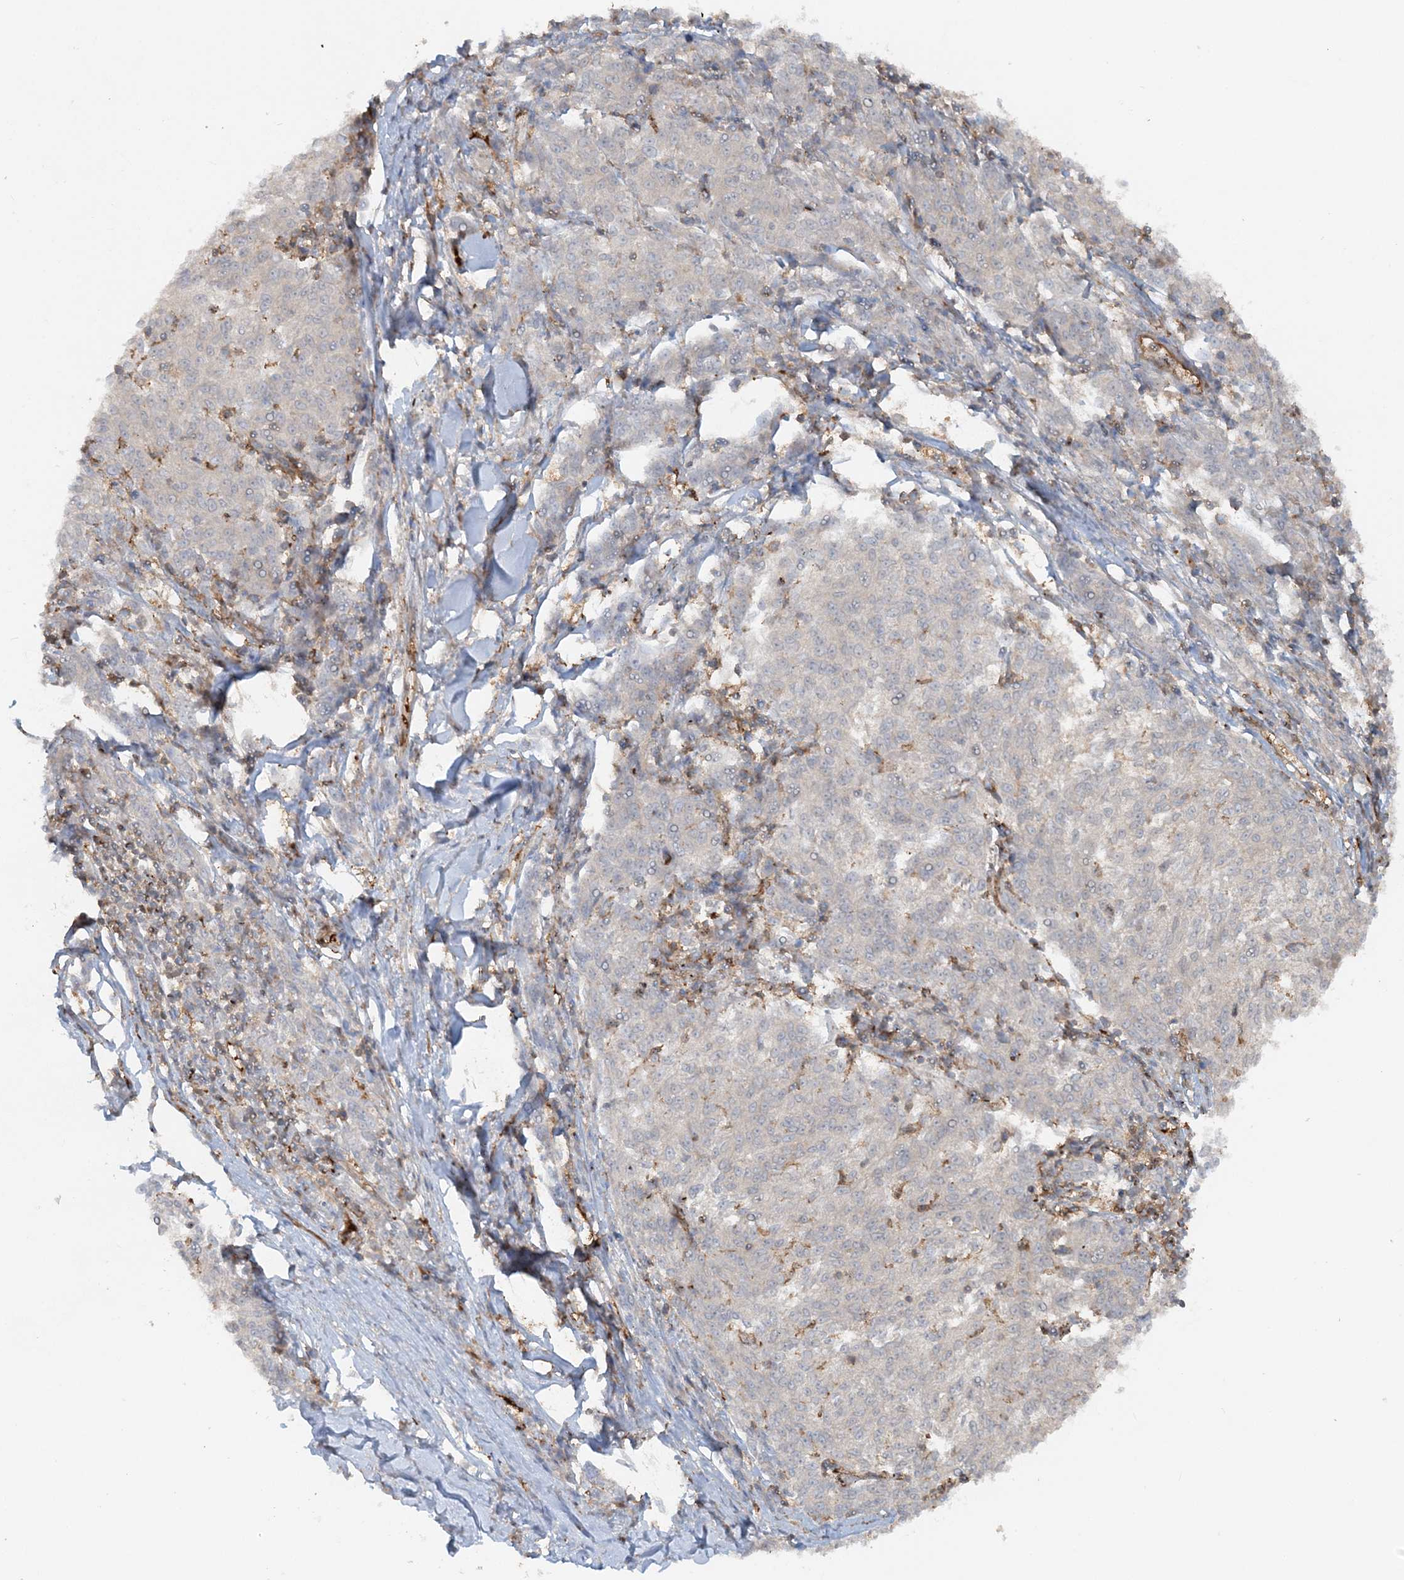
{"staining": {"intensity": "negative", "quantity": "none", "location": "none"}, "tissue": "melanoma", "cell_type": "Tumor cells", "image_type": "cancer", "snomed": [{"axis": "morphology", "description": "Malignant melanoma, NOS"}, {"axis": "topography", "description": "Skin"}], "caption": "The IHC micrograph has no significant positivity in tumor cells of melanoma tissue. Nuclei are stained in blue.", "gene": "DSTN", "patient": {"sex": "female", "age": 72}}